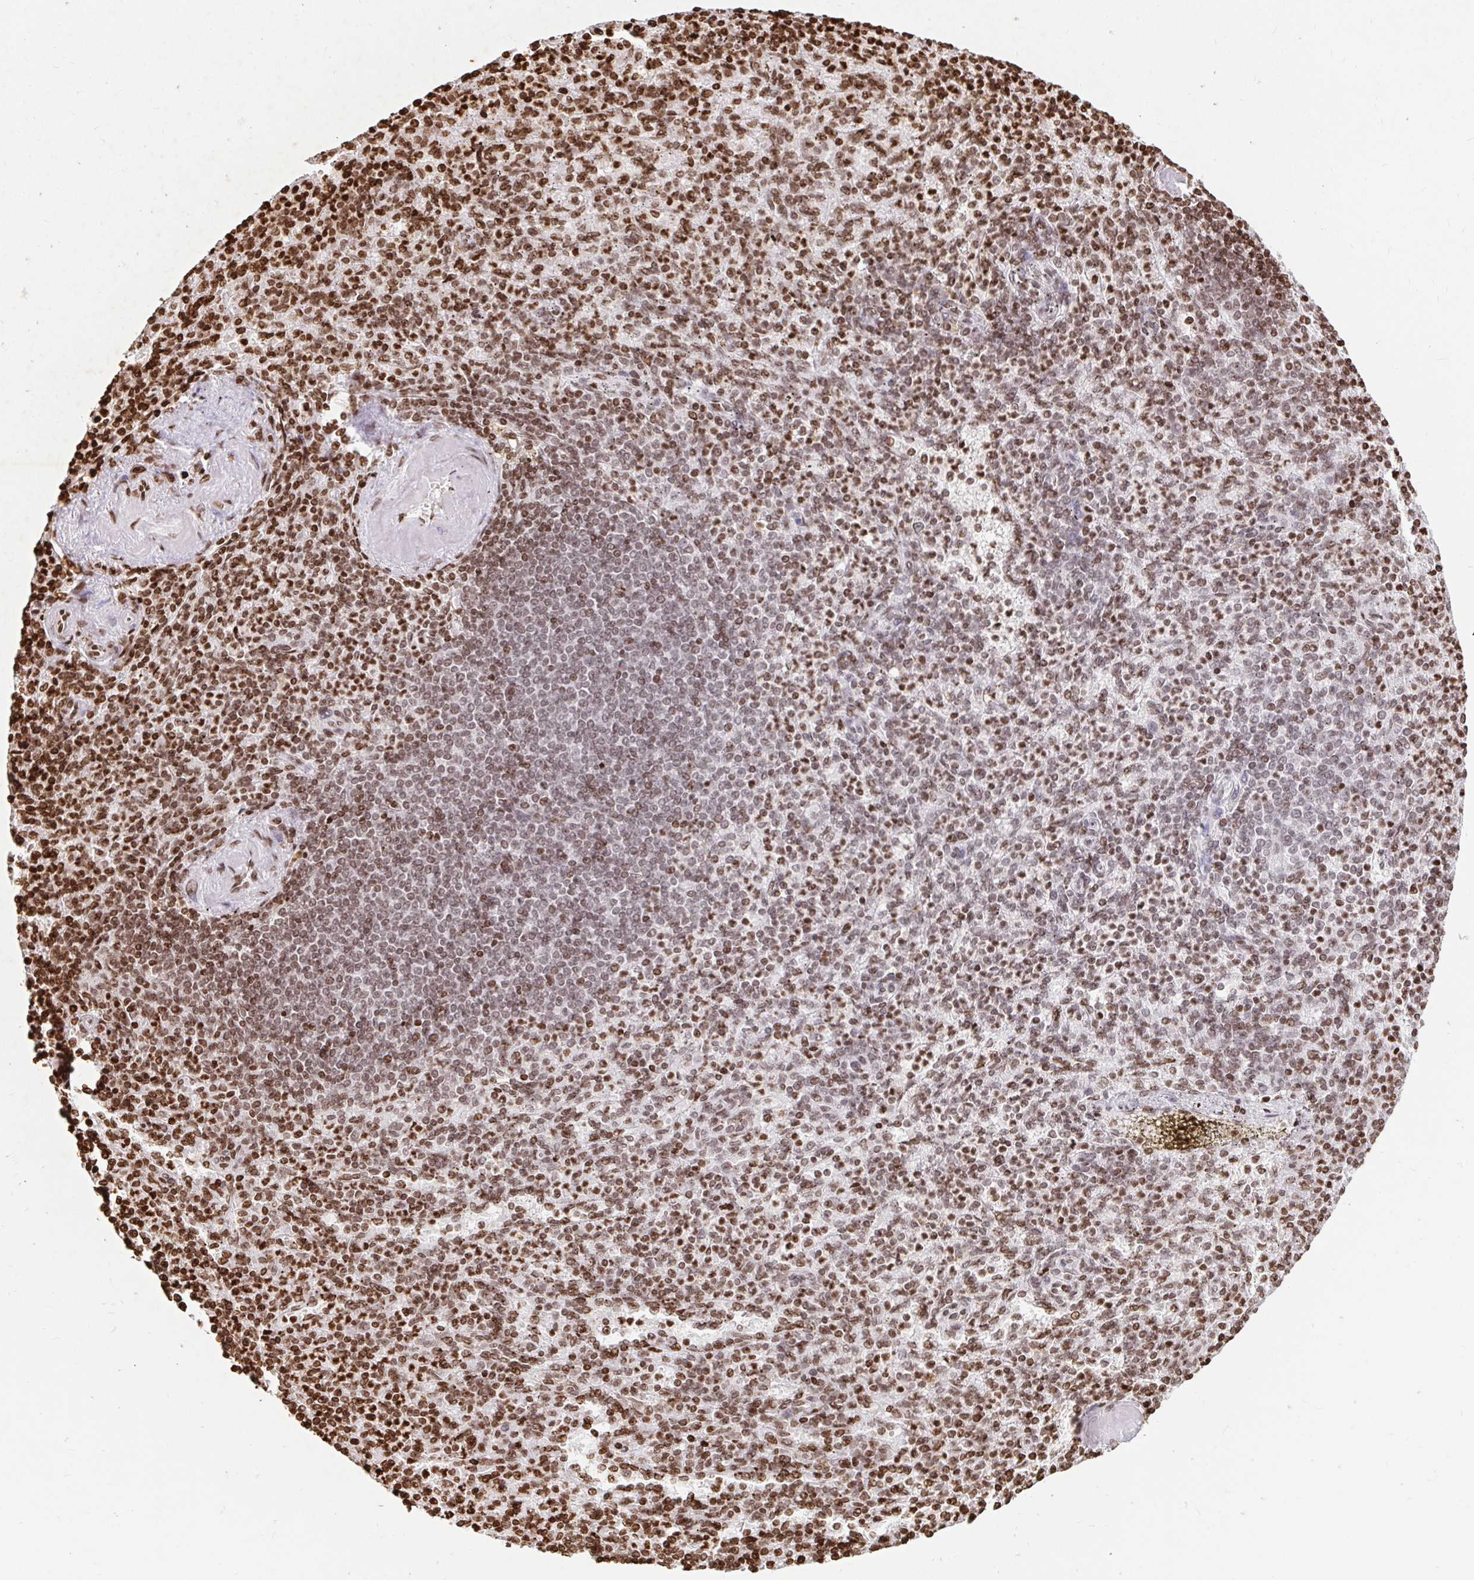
{"staining": {"intensity": "moderate", "quantity": ">75%", "location": "nuclear"}, "tissue": "spleen", "cell_type": "Cells in red pulp", "image_type": "normal", "snomed": [{"axis": "morphology", "description": "Normal tissue, NOS"}, {"axis": "topography", "description": "Spleen"}], "caption": "Spleen stained with a protein marker demonstrates moderate staining in cells in red pulp.", "gene": "H2BC5", "patient": {"sex": "female", "age": 74}}